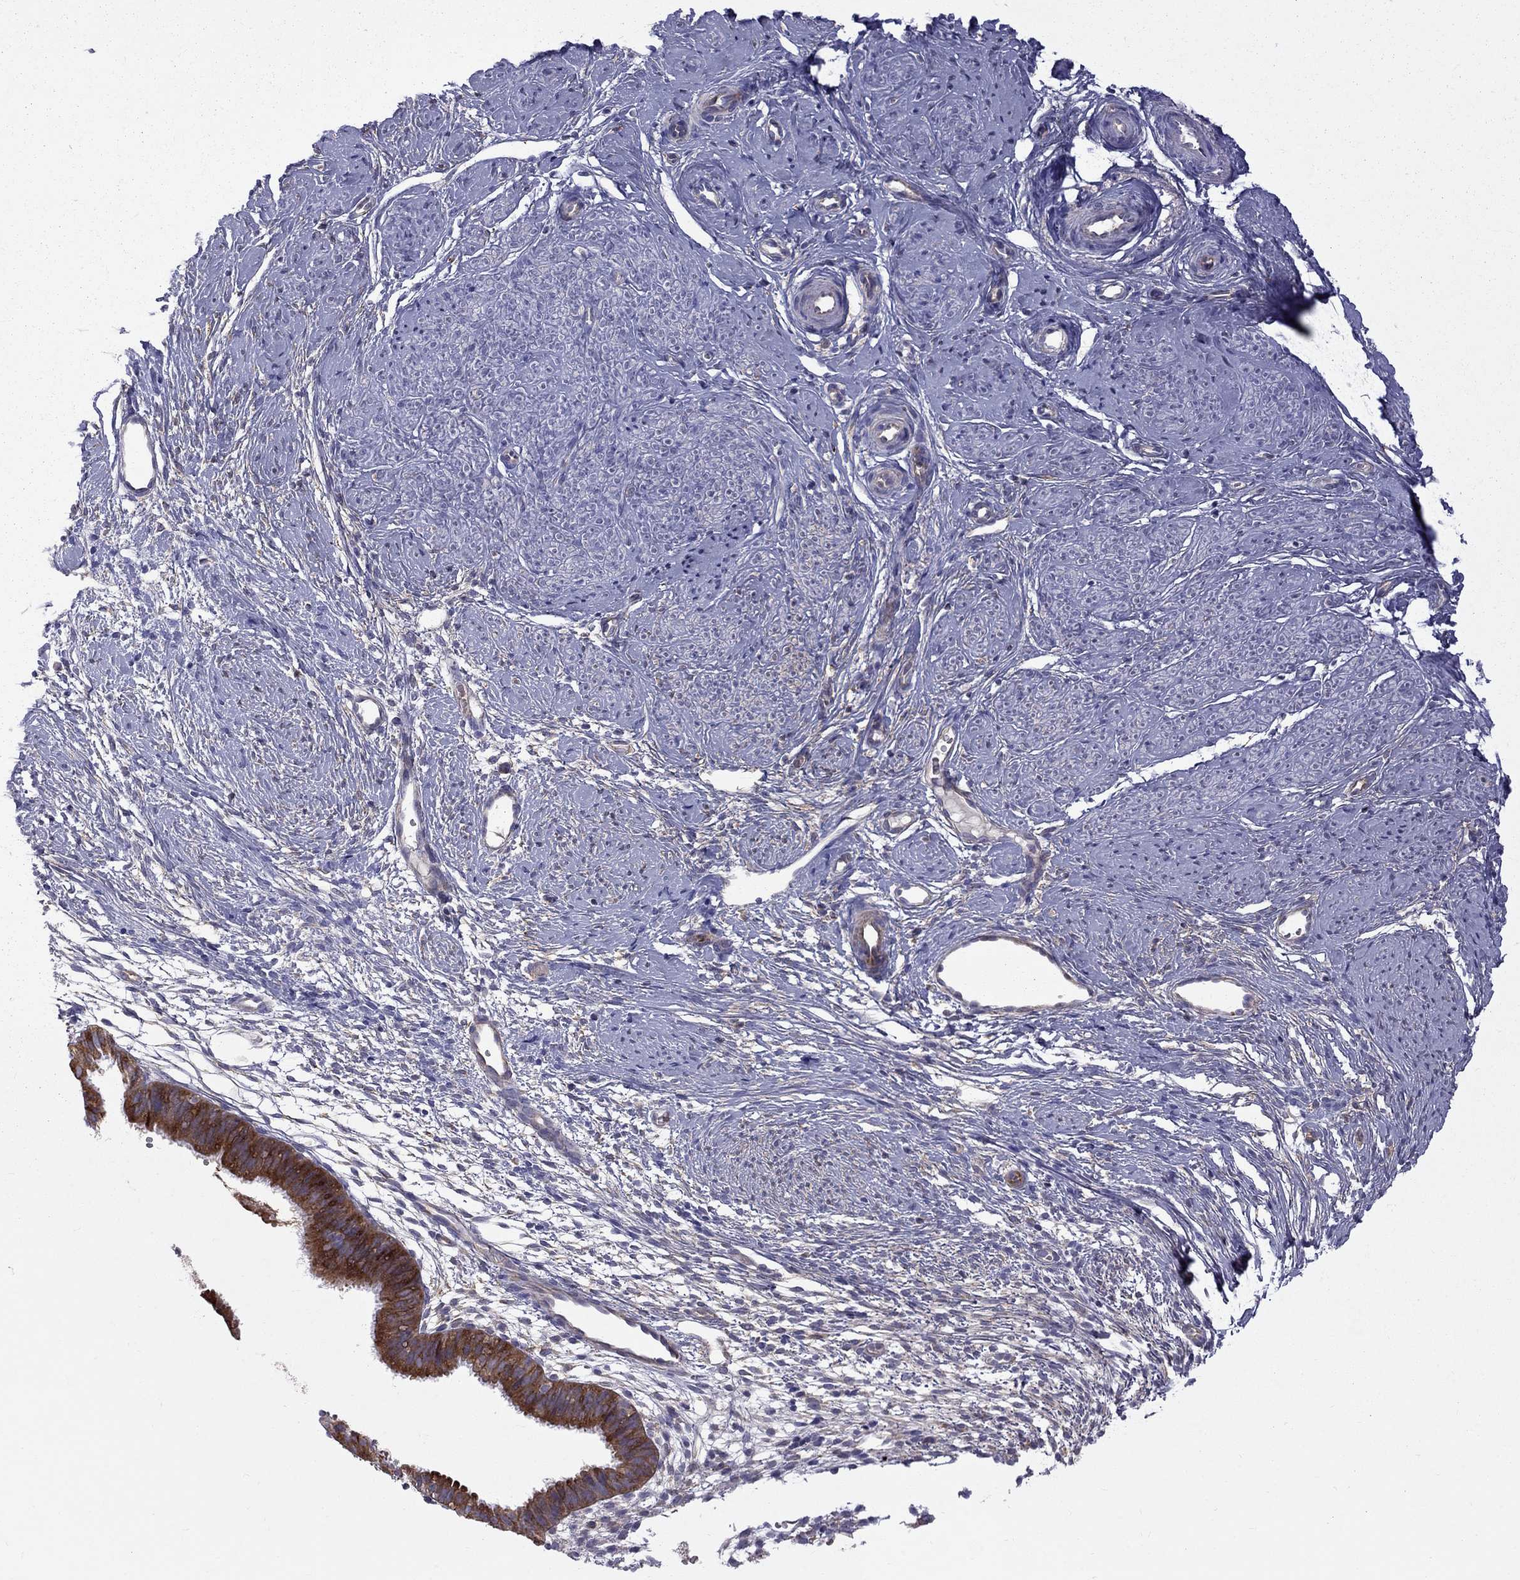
{"staining": {"intensity": "negative", "quantity": "none", "location": "none"}, "tissue": "smooth muscle", "cell_type": "Smooth muscle cells", "image_type": "normal", "snomed": [{"axis": "morphology", "description": "Normal tissue, NOS"}, {"axis": "topography", "description": "Smooth muscle"}], "caption": "Smooth muscle cells show no significant protein positivity in normal smooth muscle. The staining was performed using DAB to visualize the protein expression in brown, while the nuclei were stained in blue with hematoxylin (Magnification: 20x).", "gene": "EIF4E3", "patient": {"sex": "female", "age": 48}}